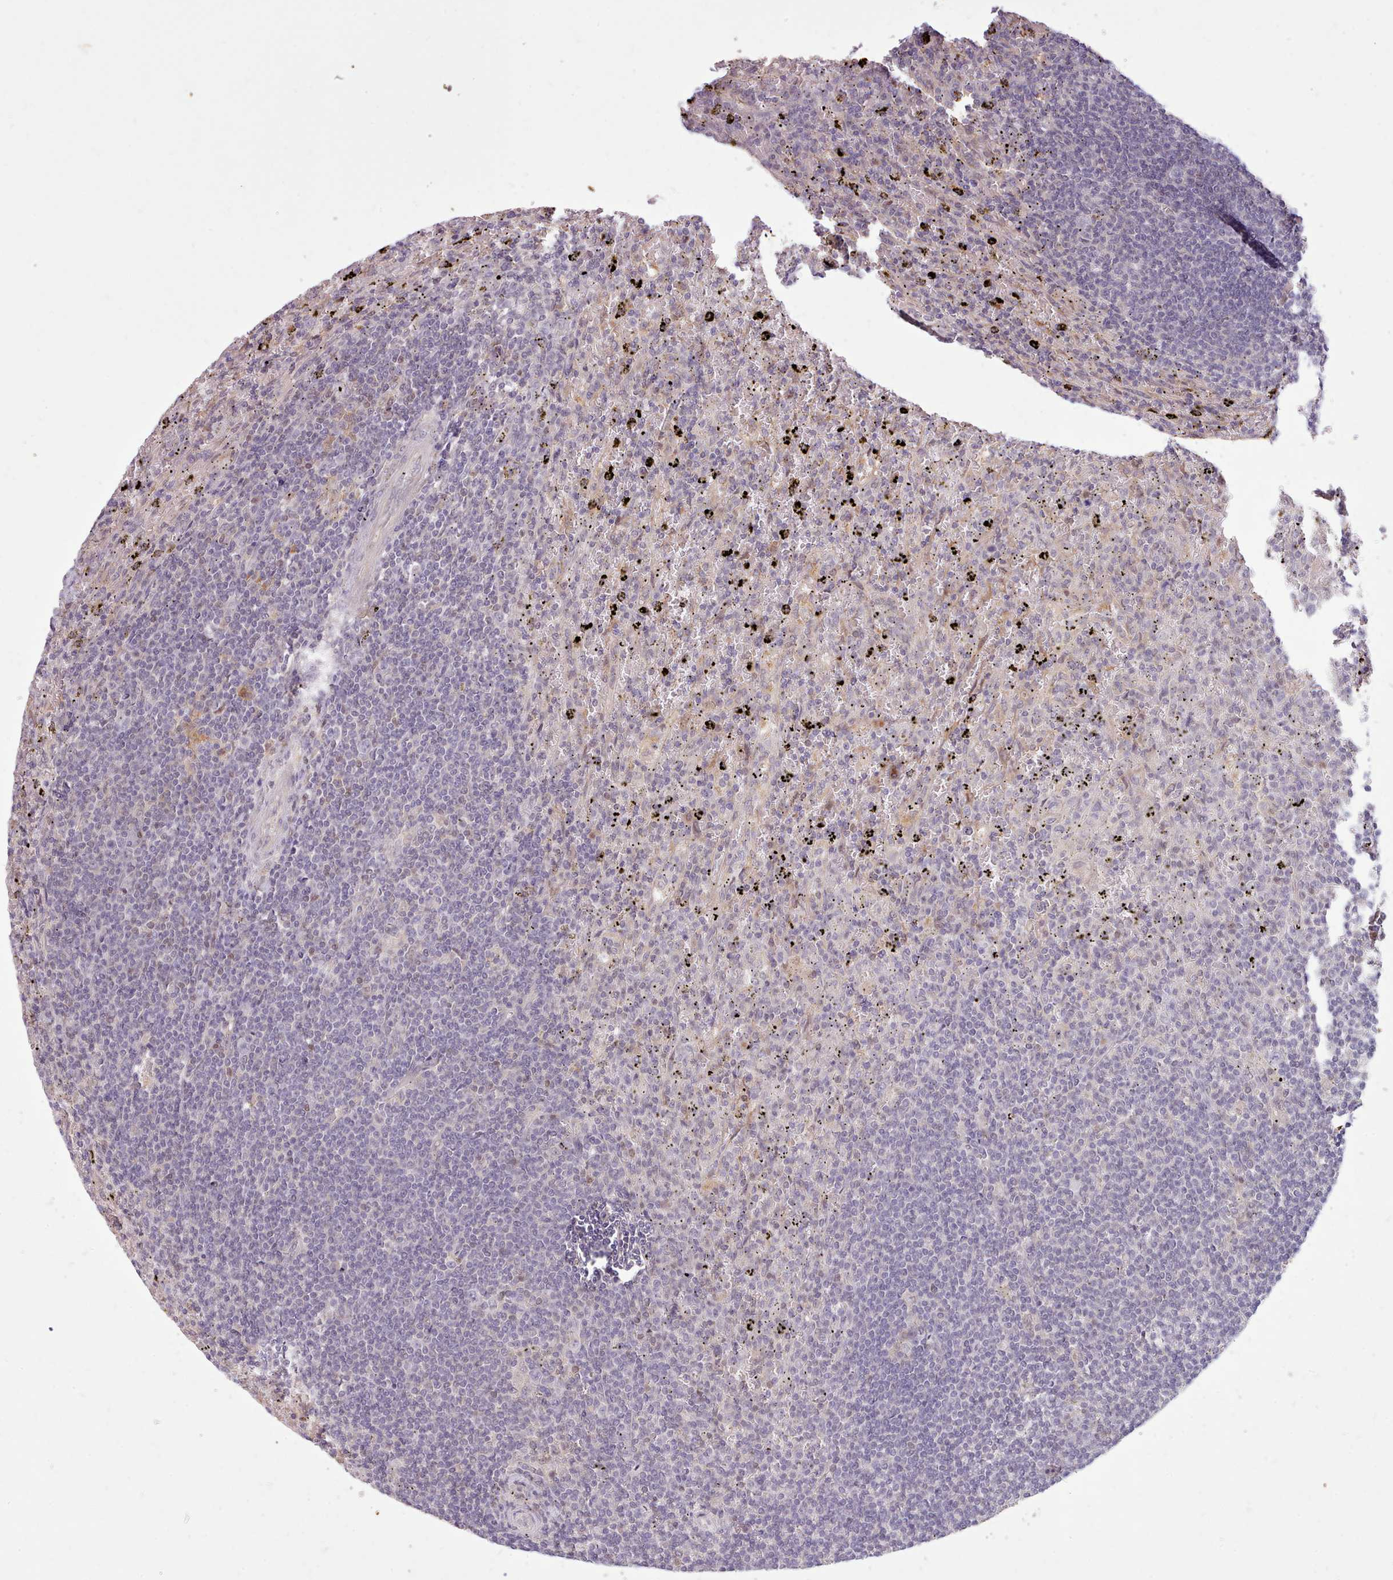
{"staining": {"intensity": "negative", "quantity": "none", "location": "none"}, "tissue": "lymphoma", "cell_type": "Tumor cells", "image_type": "cancer", "snomed": [{"axis": "morphology", "description": "Malignant lymphoma, non-Hodgkin's type, Low grade"}, {"axis": "topography", "description": "Spleen"}], "caption": "Tumor cells are negative for brown protein staining in low-grade malignant lymphoma, non-Hodgkin's type. (DAB (3,3'-diaminobenzidine) IHC visualized using brightfield microscopy, high magnification).", "gene": "NMRK1", "patient": {"sex": "male", "age": 76}}